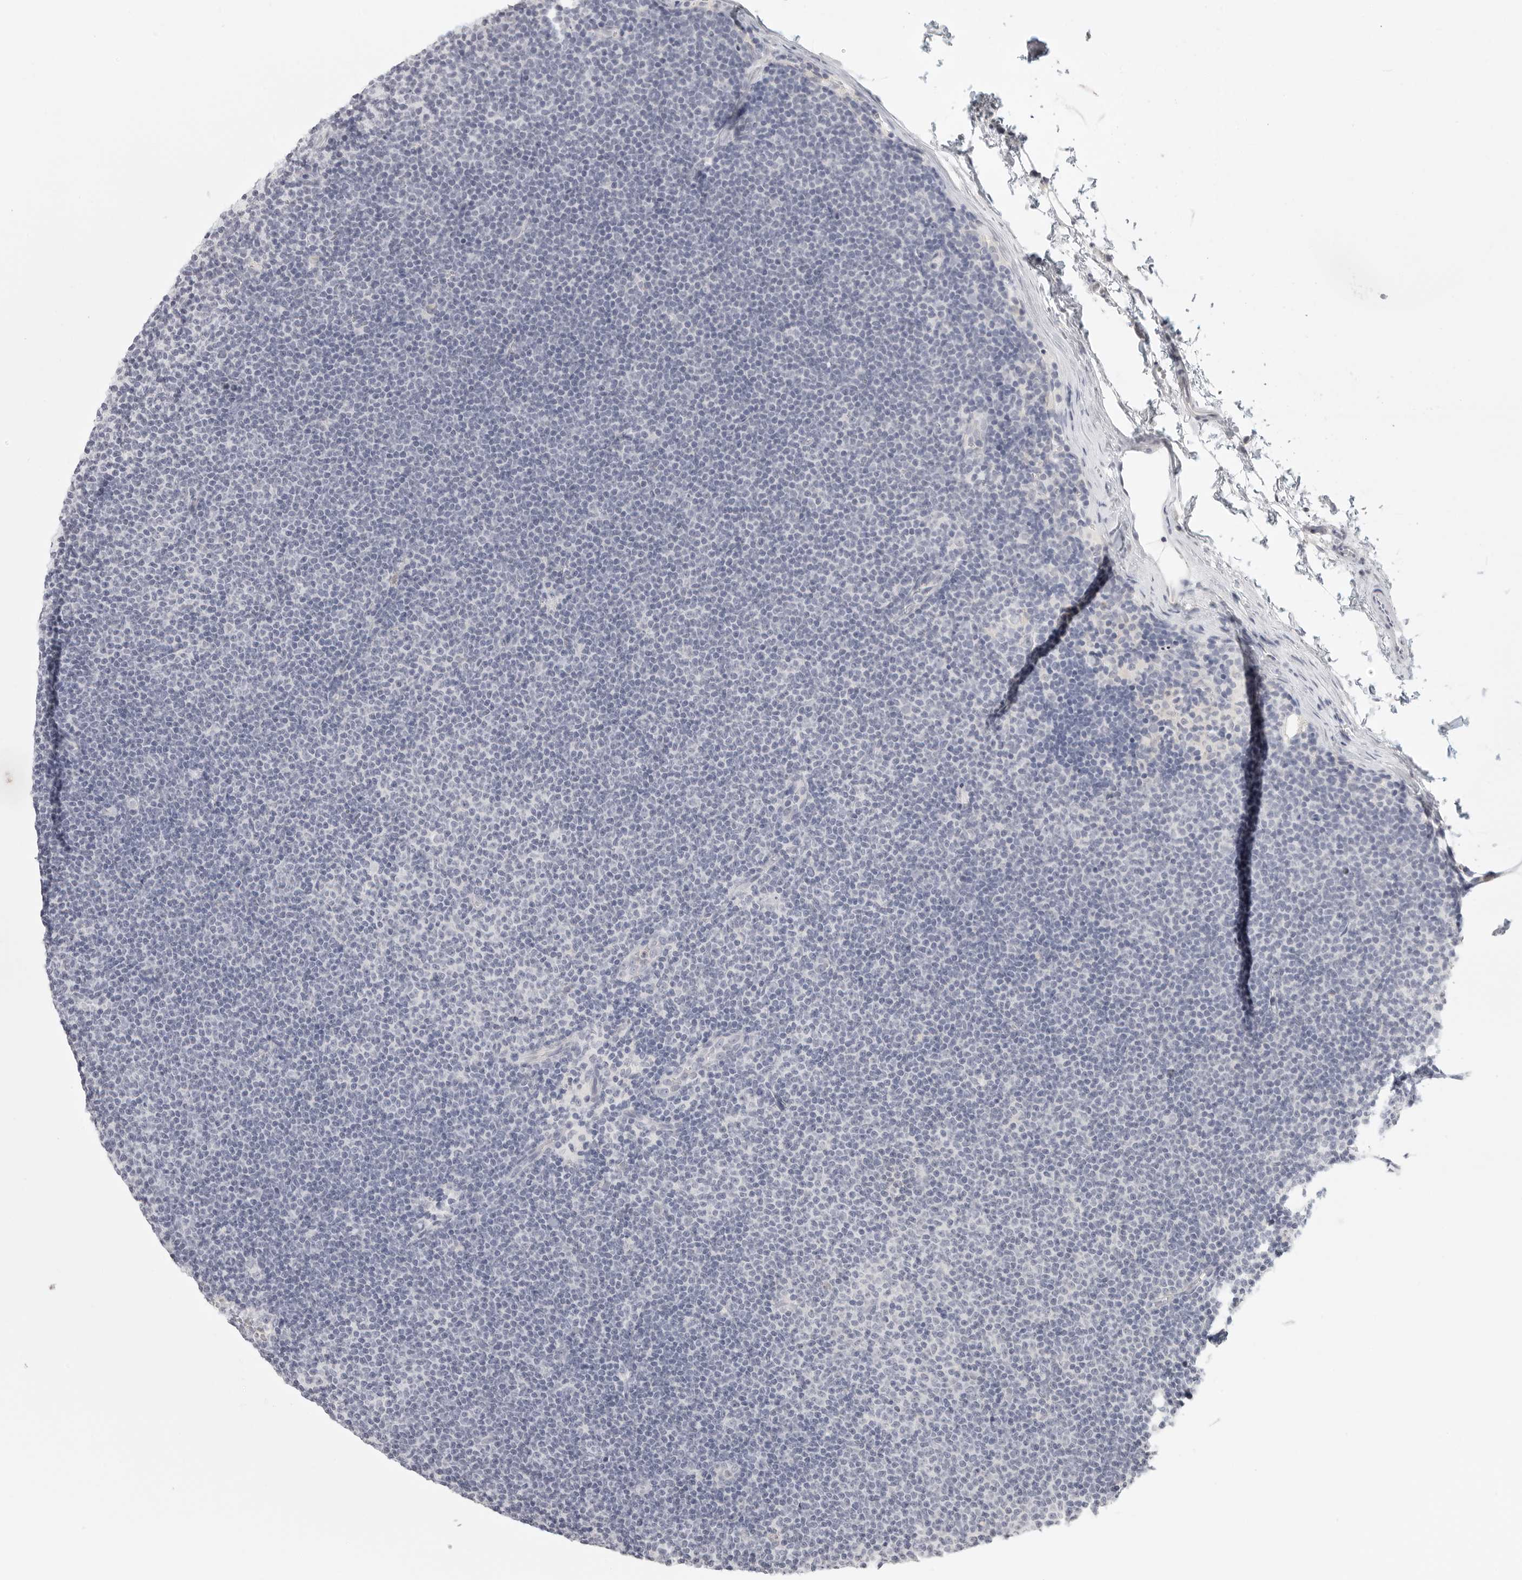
{"staining": {"intensity": "negative", "quantity": "none", "location": "none"}, "tissue": "lymphoma", "cell_type": "Tumor cells", "image_type": "cancer", "snomed": [{"axis": "morphology", "description": "Malignant lymphoma, non-Hodgkin's type, Low grade"}, {"axis": "topography", "description": "Lymph node"}], "caption": "A high-resolution histopathology image shows immunohistochemistry staining of malignant lymphoma, non-Hodgkin's type (low-grade), which exhibits no significant expression in tumor cells.", "gene": "HMGCS2", "patient": {"sex": "female", "age": 53}}